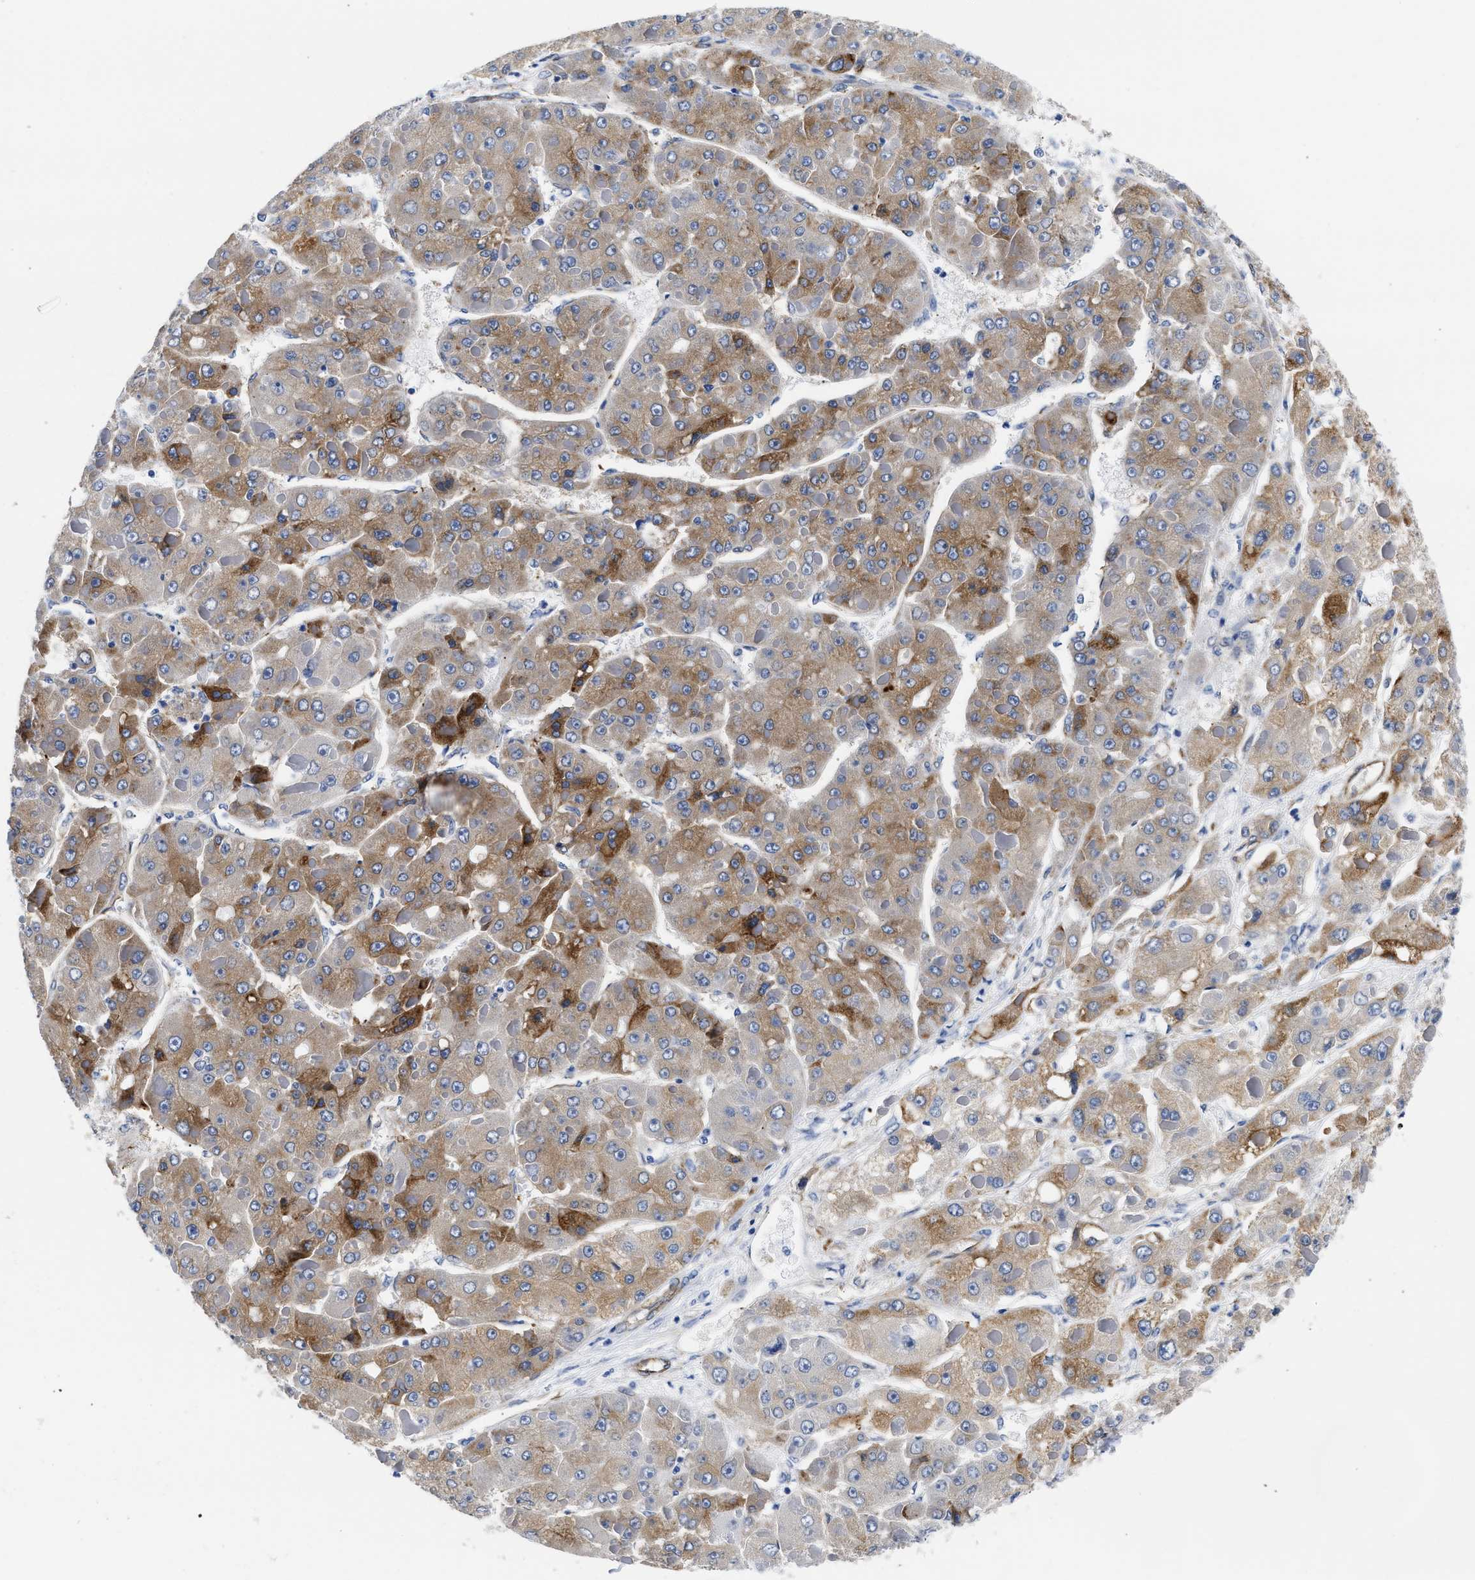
{"staining": {"intensity": "moderate", "quantity": ">75%", "location": "cytoplasmic/membranous"}, "tissue": "liver cancer", "cell_type": "Tumor cells", "image_type": "cancer", "snomed": [{"axis": "morphology", "description": "Carcinoma, Hepatocellular, NOS"}, {"axis": "topography", "description": "Liver"}], "caption": "Immunohistochemistry staining of liver hepatocellular carcinoma, which shows medium levels of moderate cytoplasmic/membranous expression in approximately >75% of tumor cells indicating moderate cytoplasmic/membranous protein expression. The staining was performed using DAB (brown) for protein detection and nuclei were counterstained in hematoxylin (blue).", "gene": "TRIM29", "patient": {"sex": "female", "age": 73}}